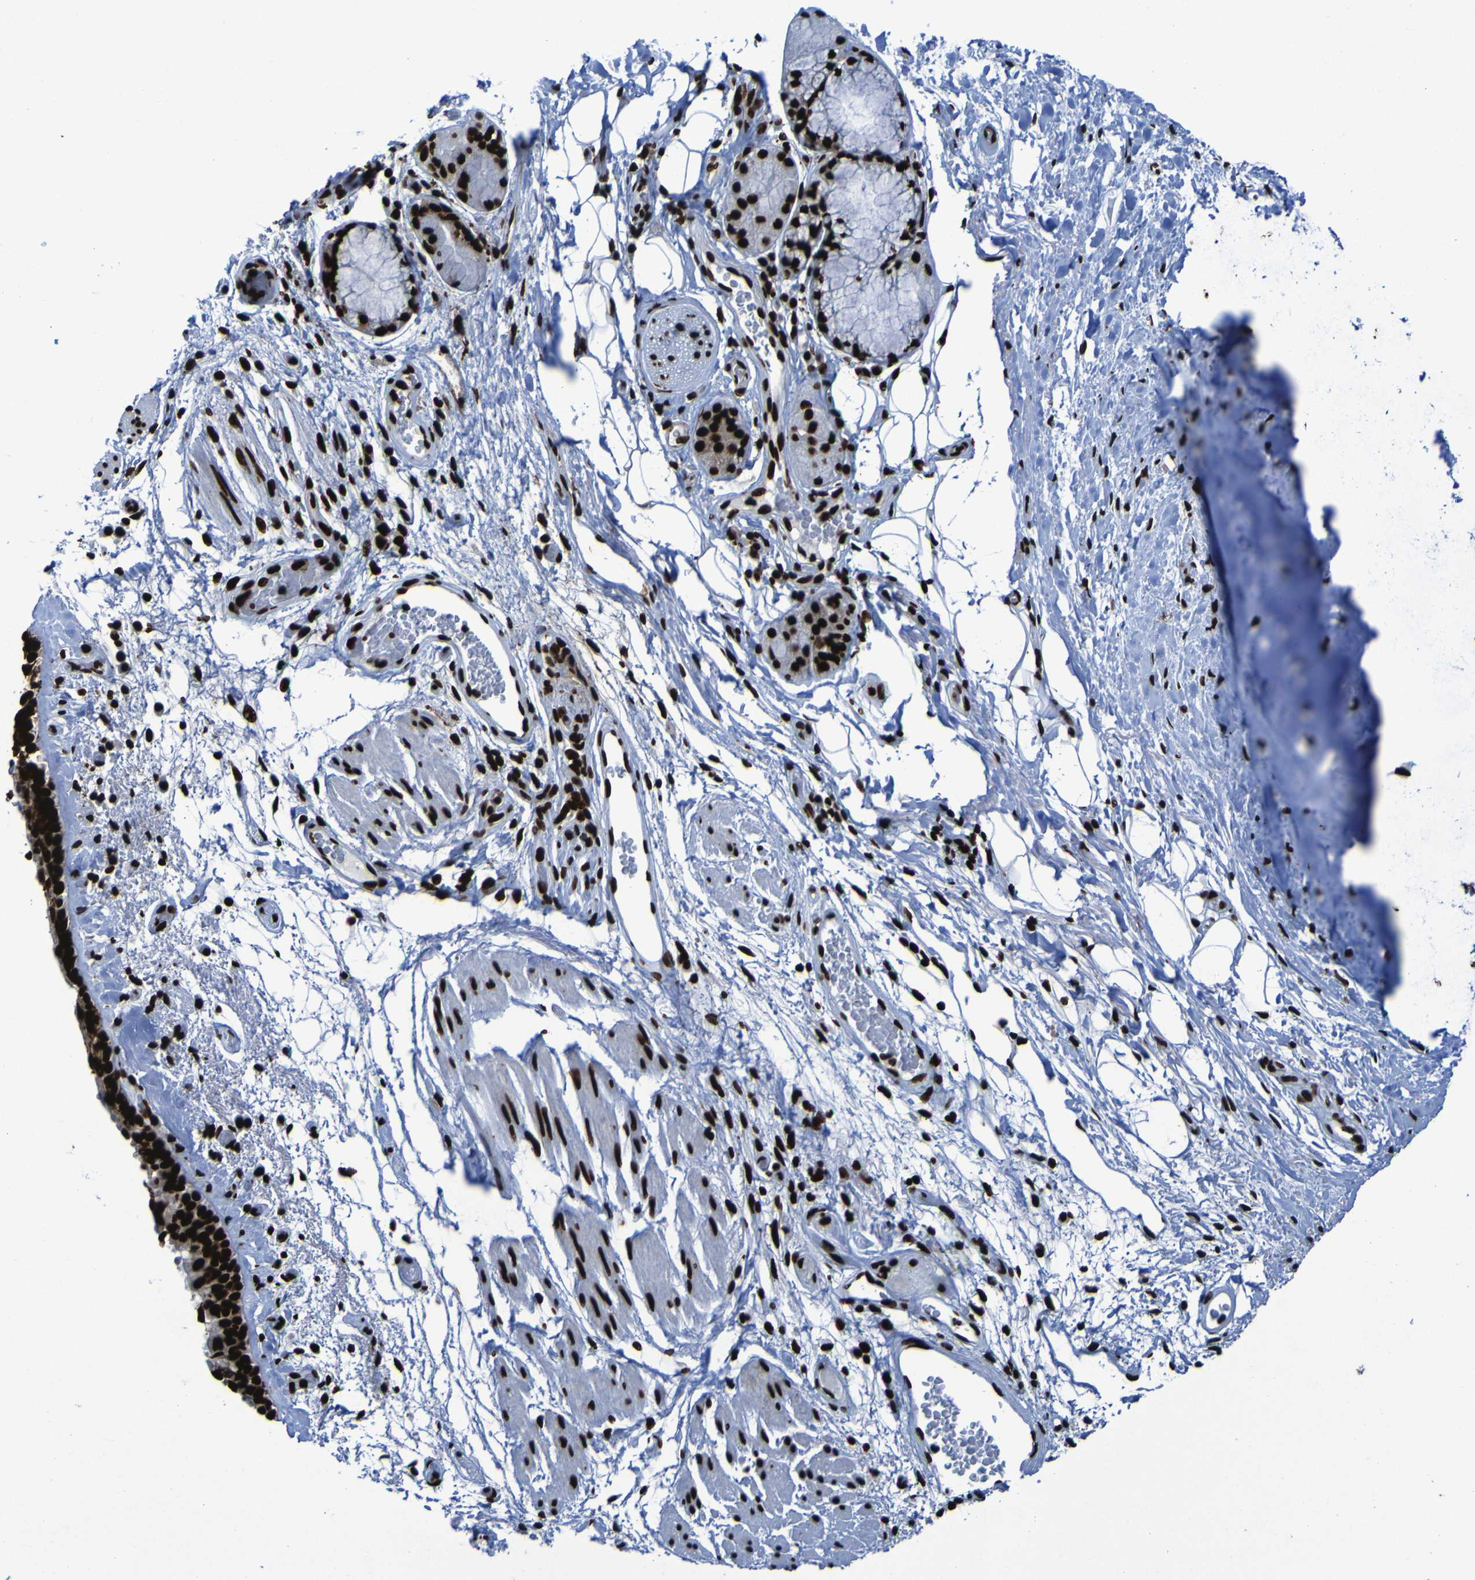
{"staining": {"intensity": "strong", "quantity": ">75%", "location": "nuclear"}, "tissue": "bronchus", "cell_type": "Respiratory epithelial cells", "image_type": "normal", "snomed": [{"axis": "morphology", "description": "Normal tissue, NOS"}, {"axis": "morphology", "description": "Adenocarcinoma, NOS"}, {"axis": "topography", "description": "Bronchus"}, {"axis": "topography", "description": "Lung"}], "caption": "Immunohistochemical staining of unremarkable human bronchus demonstrates high levels of strong nuclear staining in approximately >75% of respiratory epithelial cells. Nuclei are stained in blue.", "gene": "NPM1", "patient": {"sex": "female", "age": 54}}